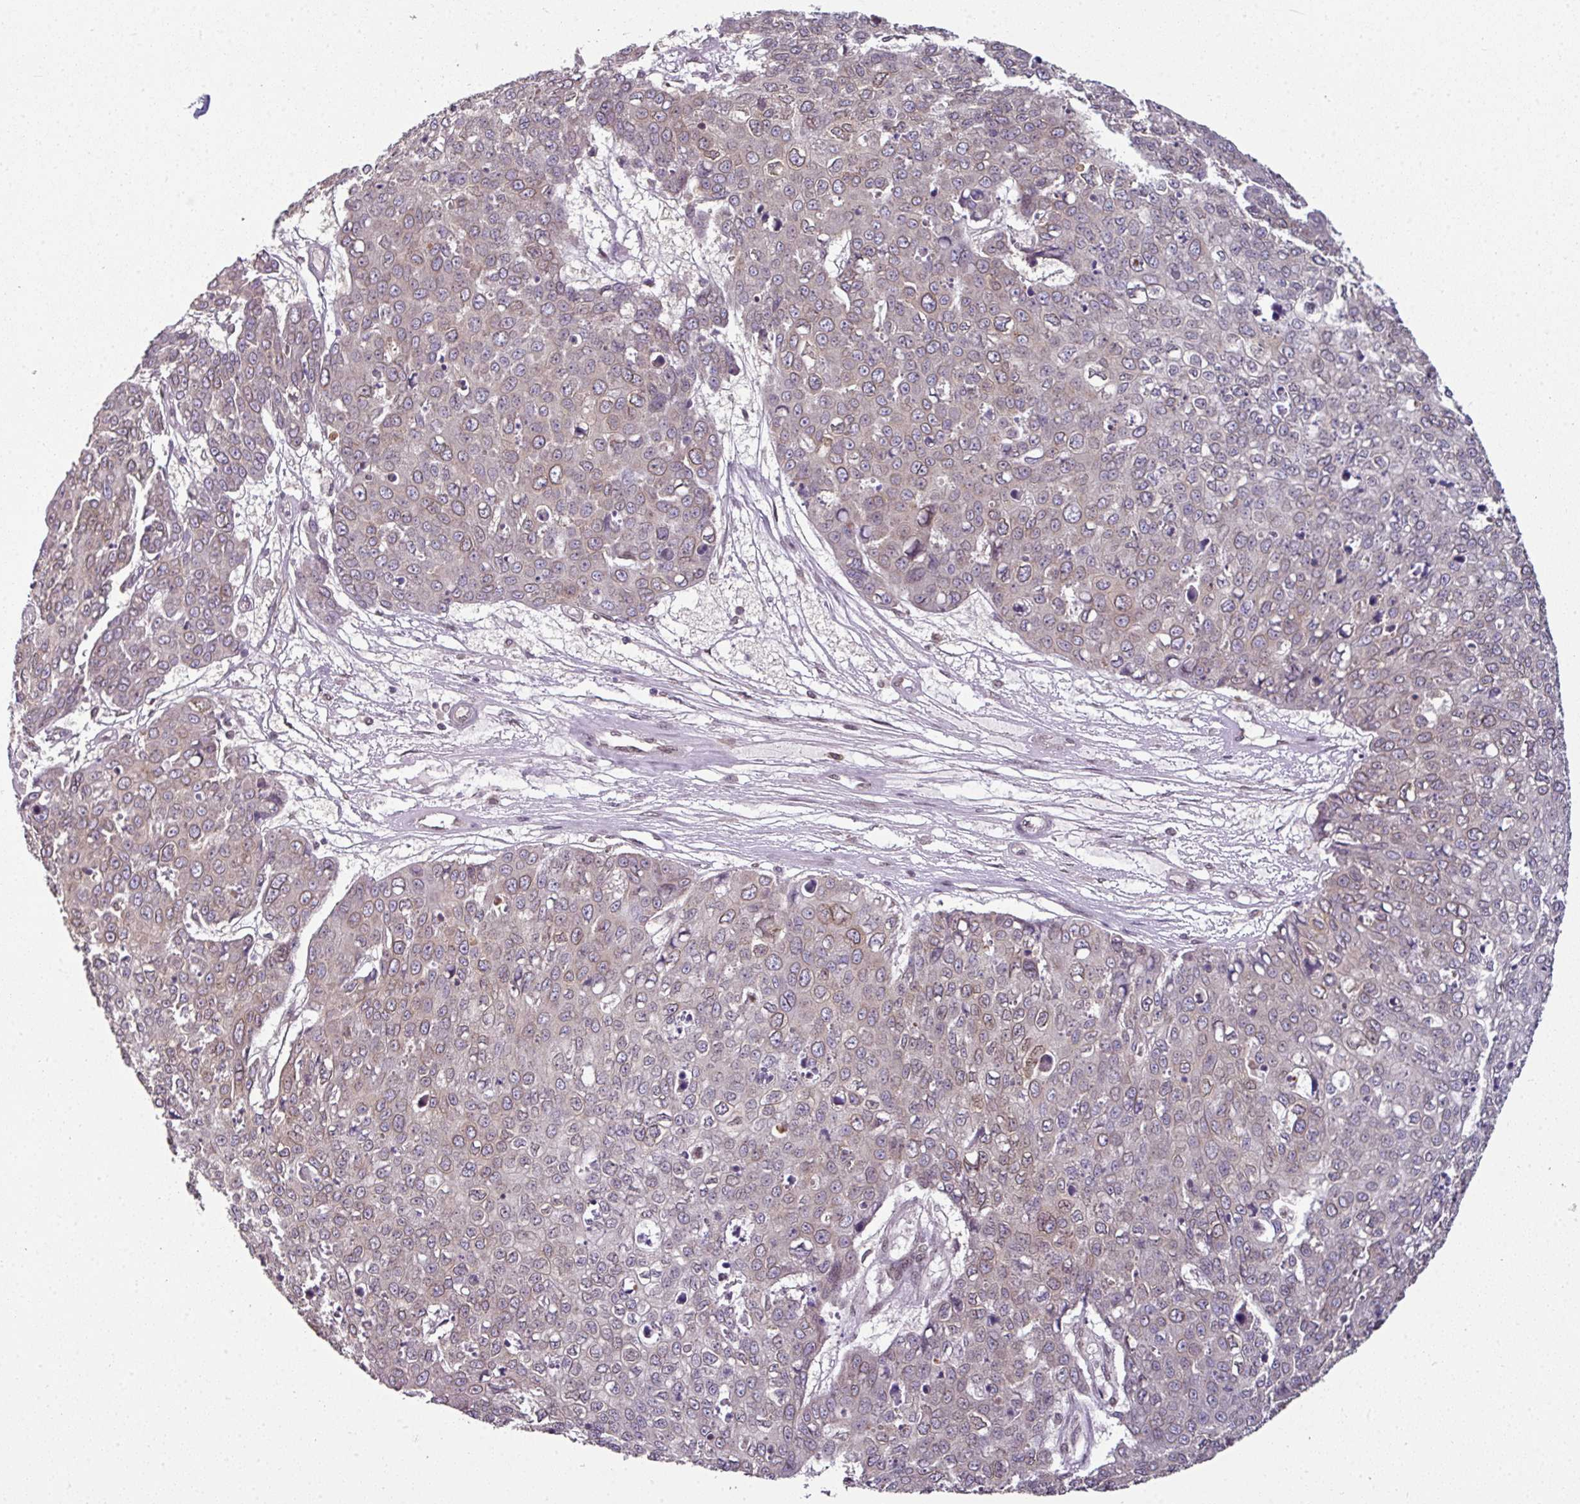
{"staining": {"intensity": "moderate", "quantity": "25%-75%", "location": "cytoplasmic/membranous,nuclear"}, "tissue": "skin cancer", "cell_type": "Tumor cells", "image_type": "cancer", "snomed": [{"axis": "morphology", "description": "Normal tissue, NOS"}, {"axis": "morphology", "description": "Squamous cell carcinoma, NOS"}, {"axis": "topography", "description": "Skin"}], "caption": "IHC histopathology image of neoplastic tissue: human skin cancer stained using IHC shows medium levels of moderate protein expression localized specifically in the cytoplasmic/membranous and nuclear of tumor cells, appearing as a cytoplasmic/membranous and nuclear brown color.", "gene": "RANGAP1", "patient": {"sex": "male", "age": 72}}